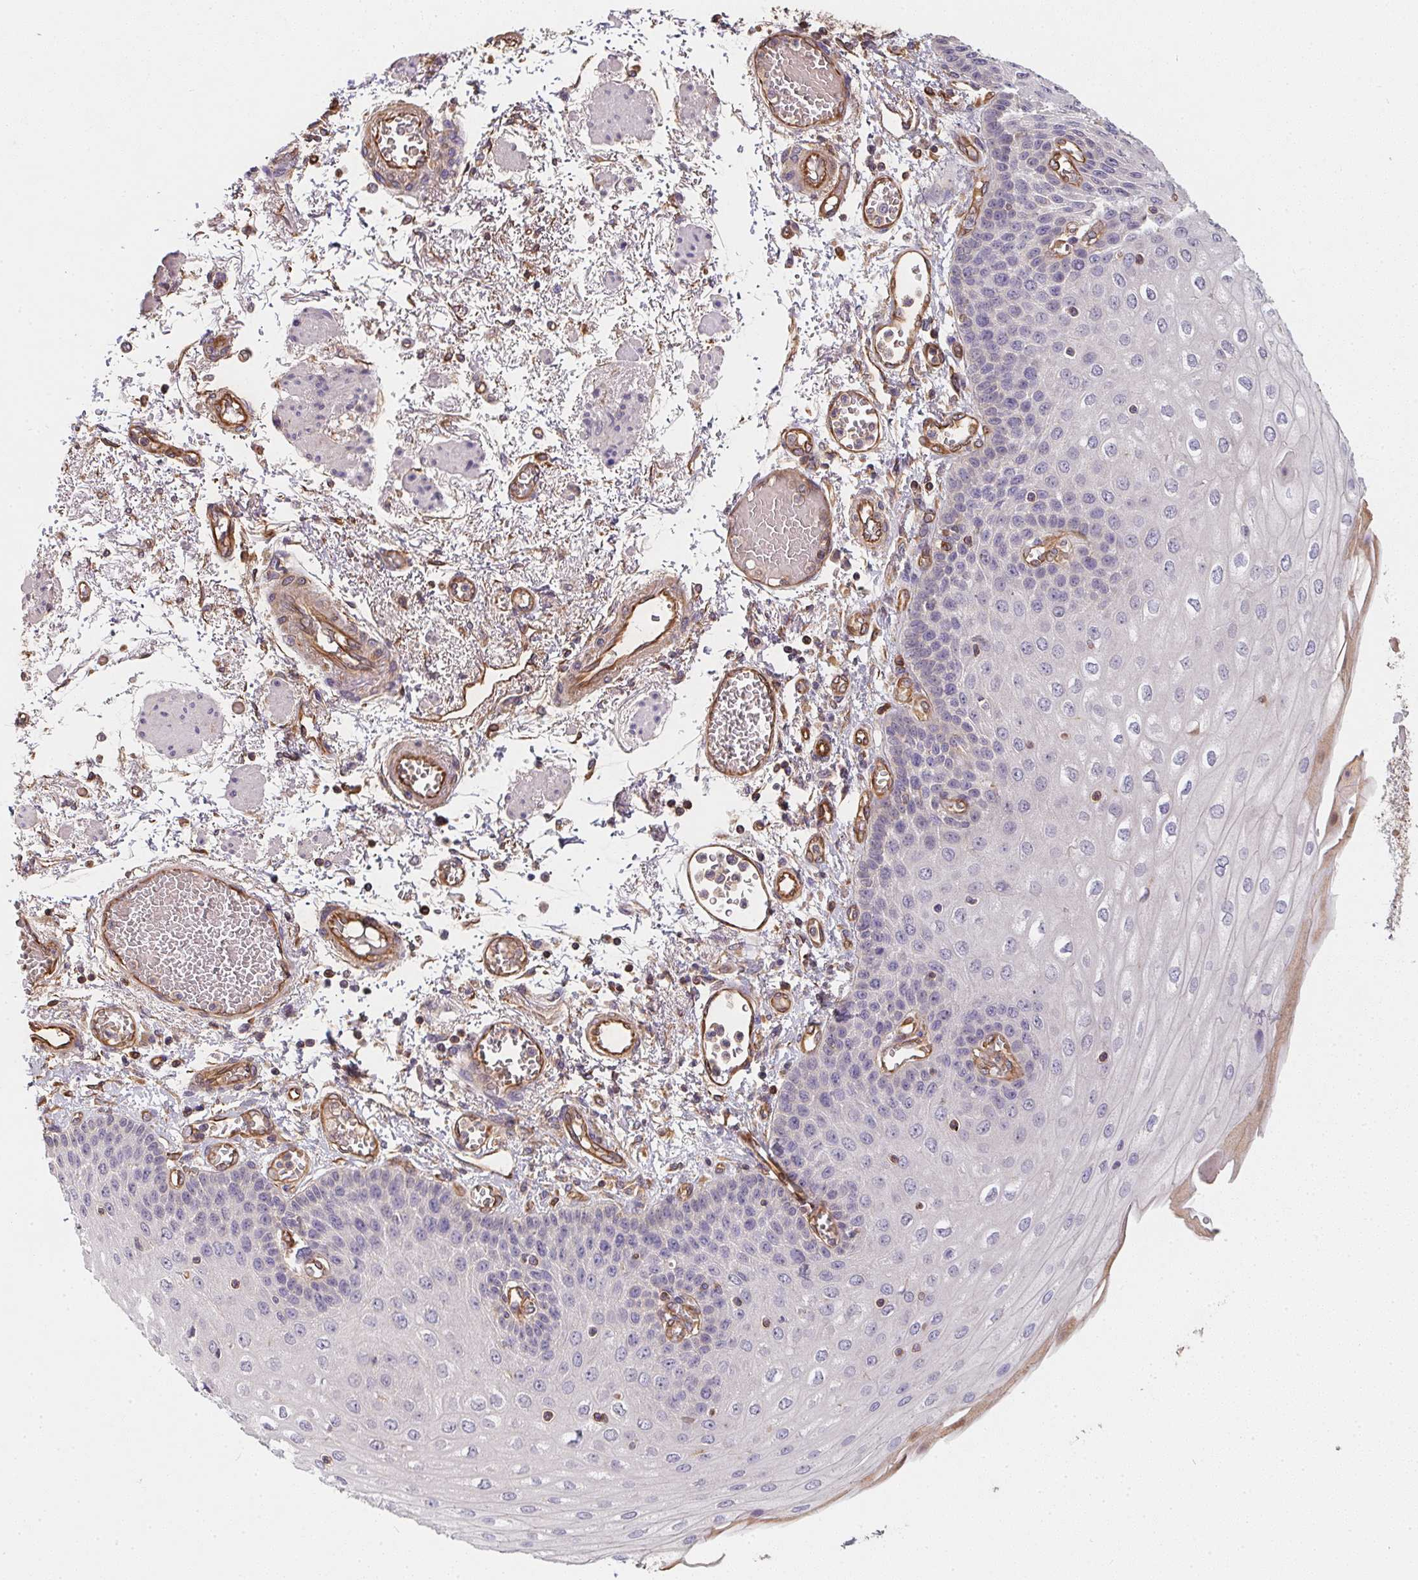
{"staining": {"intensity": "negative", "quantity": "none", "location": "none"}, "tissue": "esophagus", "cell_type": "Squamous epithelial cells", "image_type": "normal", "snomed": [{"axis": "morphology", "description": "Normal tissue, NOS"}, {"axis": "morphology", "description": "Adenocarcinoma, NOS"}, {"axis": "topography", "description": "Esophagus"}], "caption": "Immunohistochemistry micrograph of normal esophagus: human esophagus stained with DAB (3,3'-diaminobenzidine) displays no significant protein staining in squamous epithelial cells.", "gene": "TBKBP1", "patient": {"sex": "male", "age": 81}}